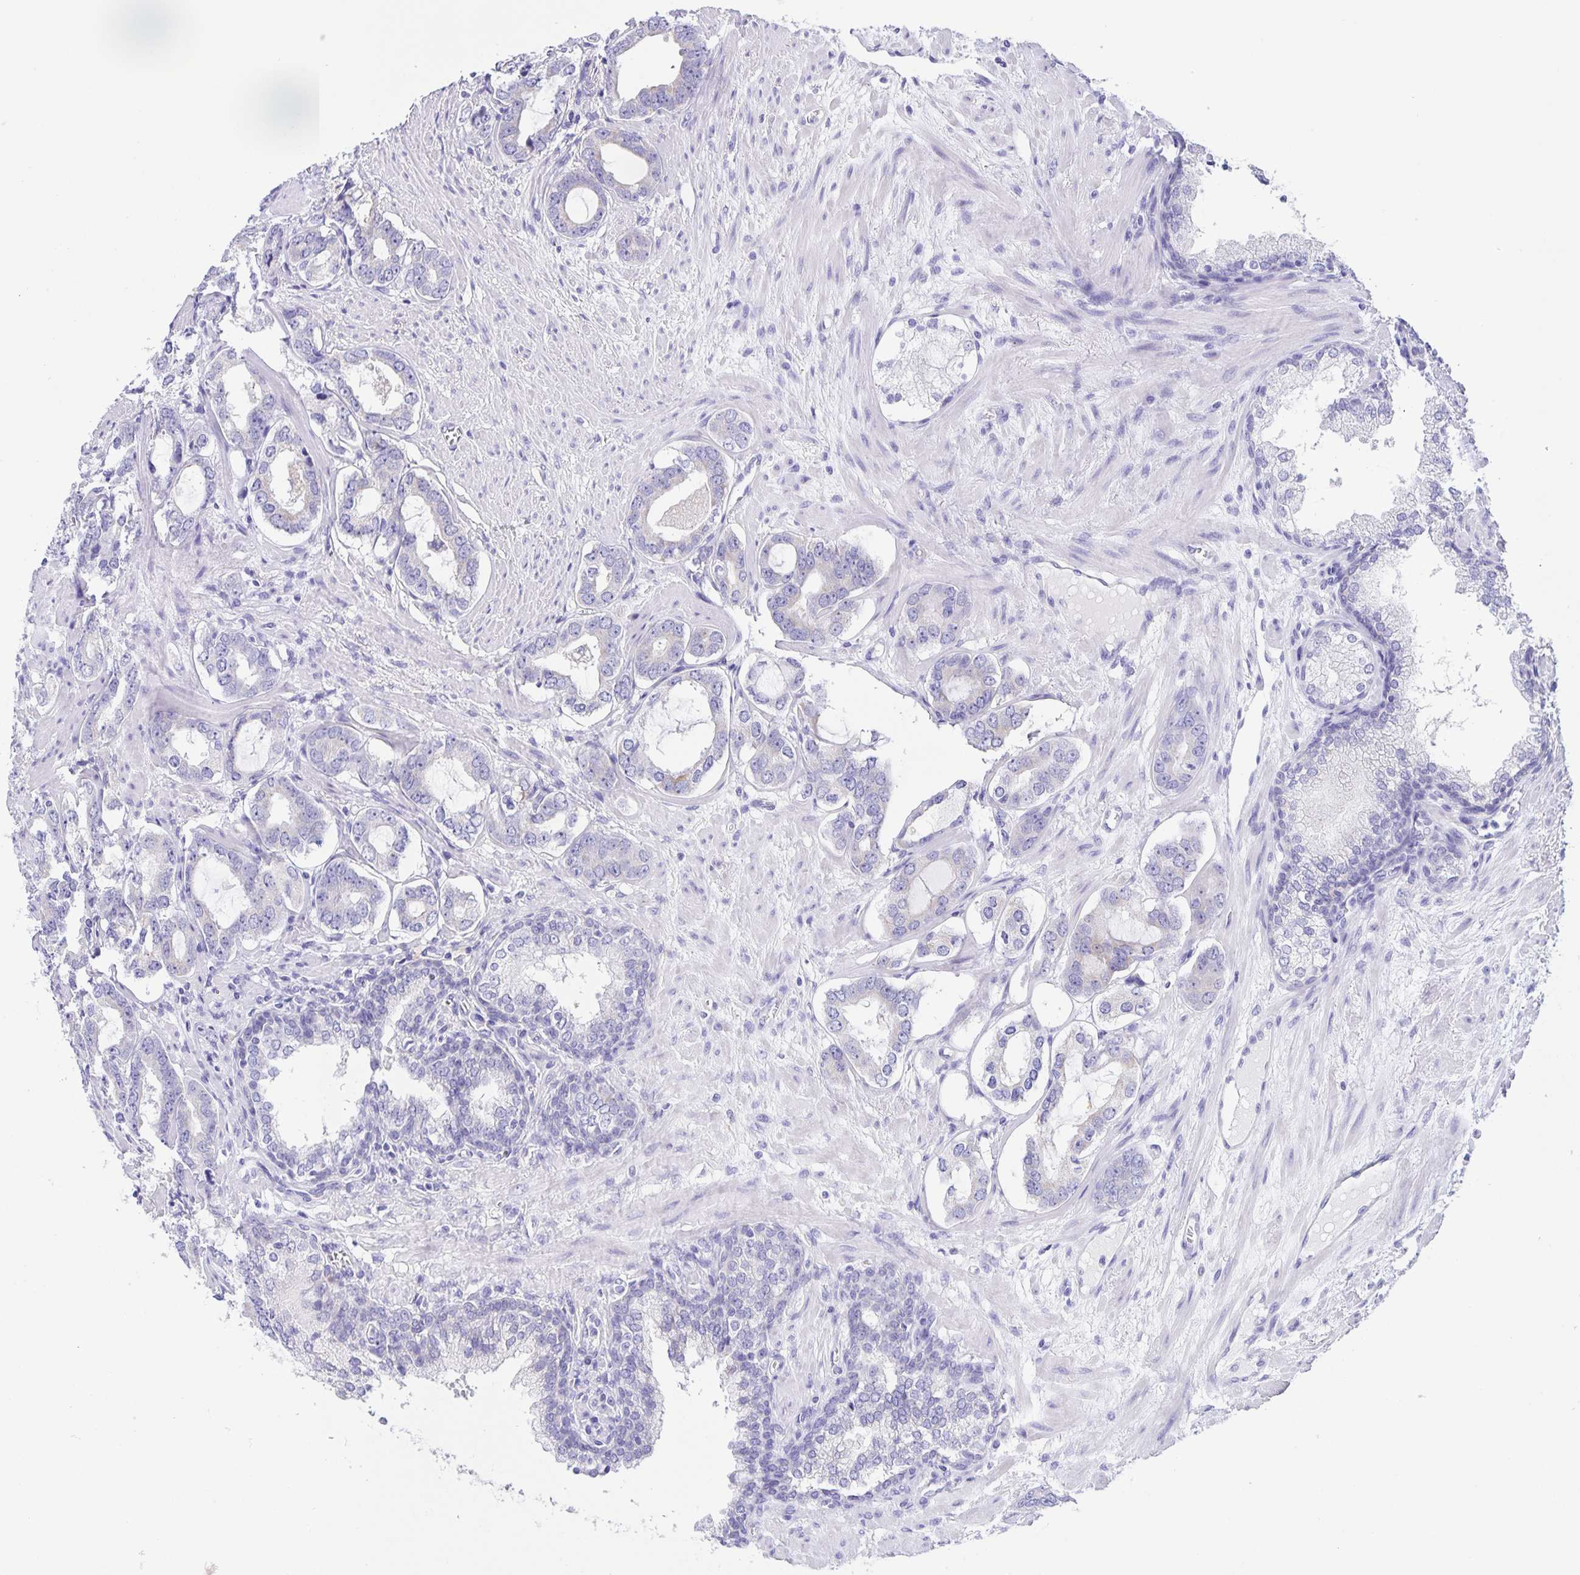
{"staining": {"intensity": "negative", "quantity": "none", "location": "none"}, "tissue": "prostate cancer", "cell_type": "Tumor cells", "image_type": "cancer", "snomed": [{"axis": "morphology", "description": "Adenocarcinoma, High grade"}, {"axis": "topography", "description": "Prostate"}], "caption": "Immunohistochemistry of prostate high-grade adenocarcinoma displays no staining in tumor cells.", "gene": "DMBT1", "patient": {"sex": "male", "age": 75}}